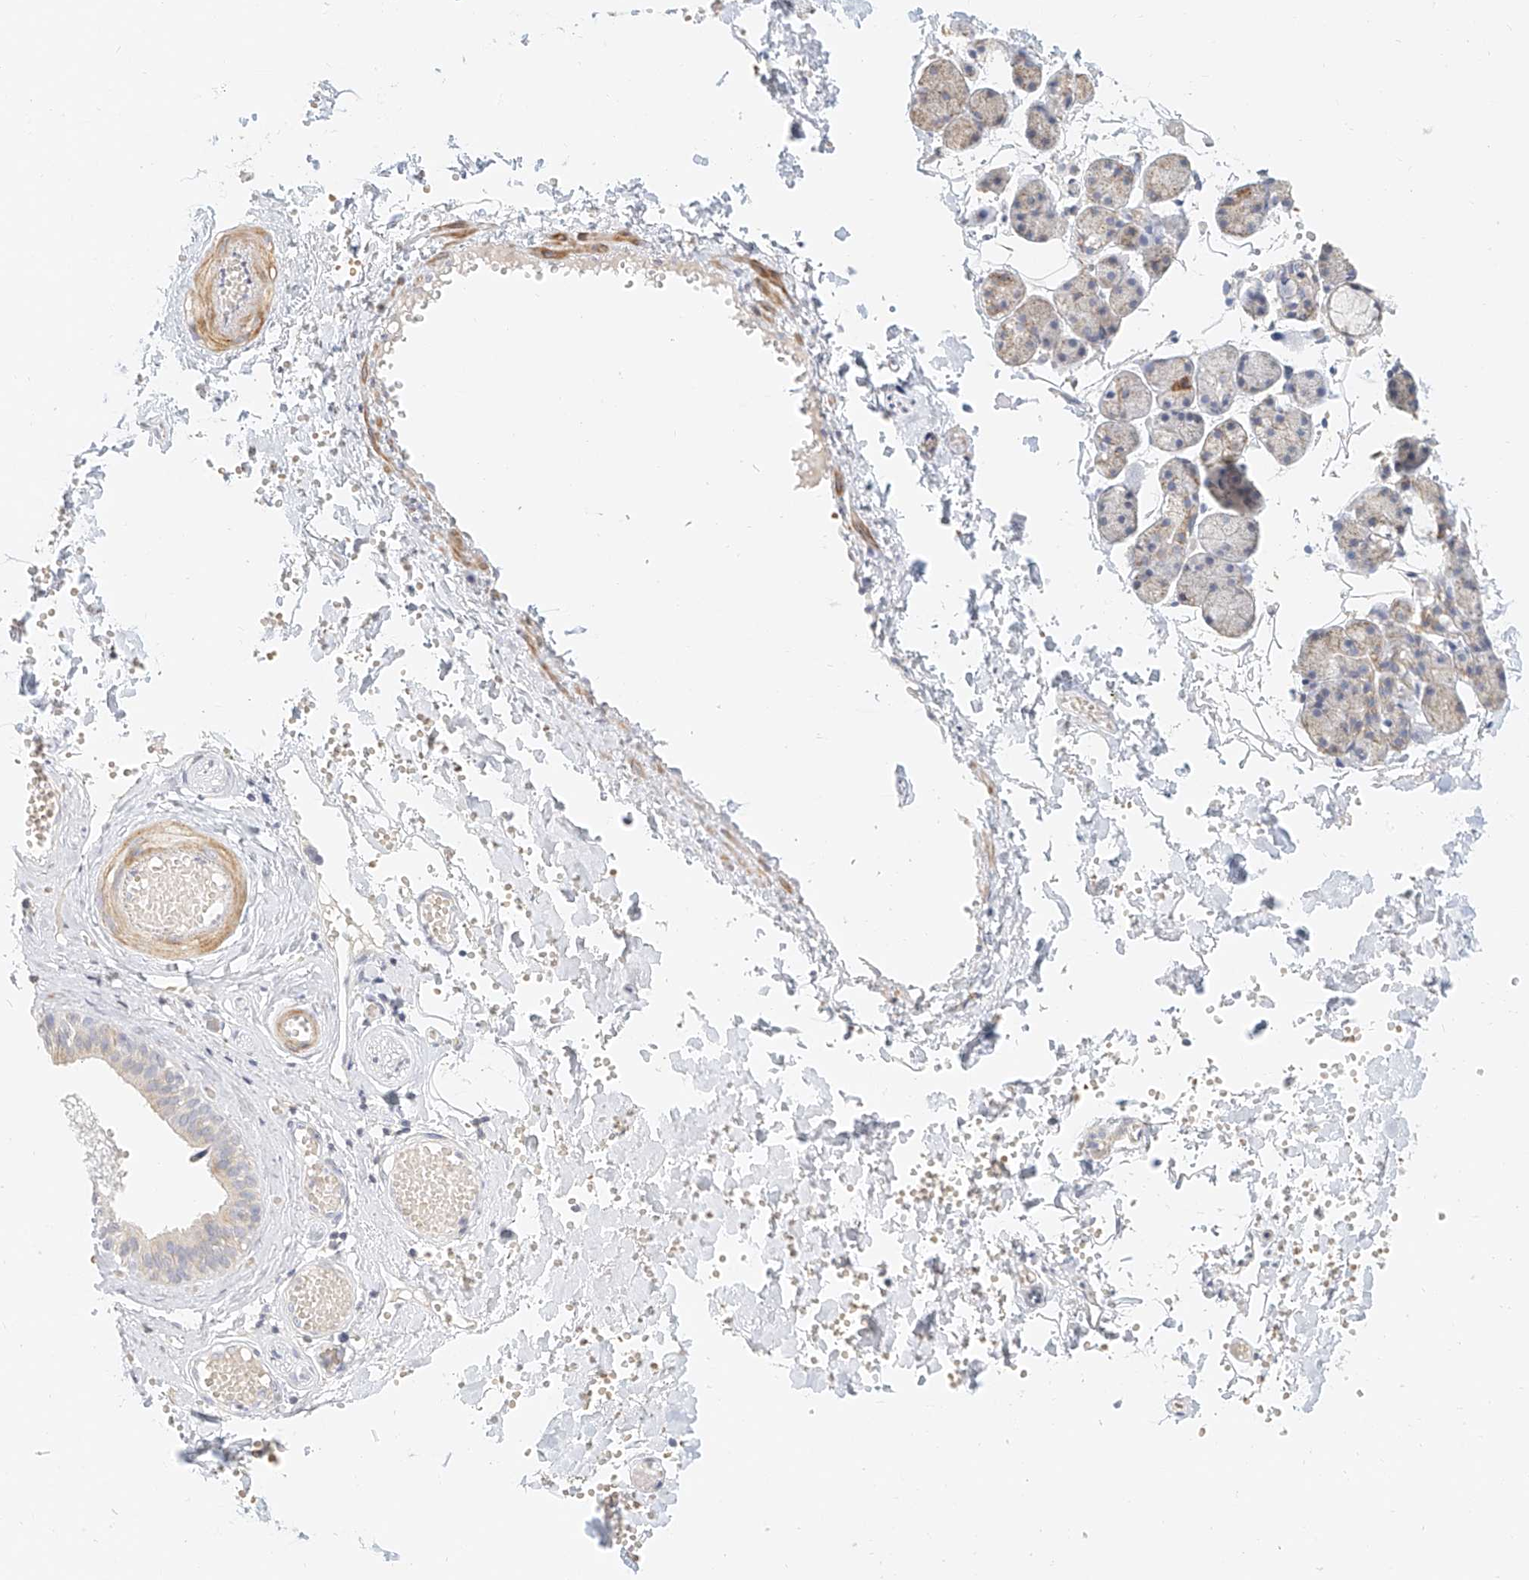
{"staining": {"intensity": "moderate", "quantity": "<25%", "location": "cytoplasmic/membranous"}, "tissue": "salivary gland", "cell_type": "Glandular cells", "image_type": "normal", "snomed": [{"axis": "morphology", "description": "Normal tissue, NOS"}, {"axis": "topography", "description": "Salivary gland"}], "caption": "The photomicrograph displays immunohistochemical staining of benign salivary gland. There is moderate cytoplasmic/membranous staining is seen in about <25% of glandular cells.", "gene": "CXorf58", "patient": {"sex": "female", "age": 33}}